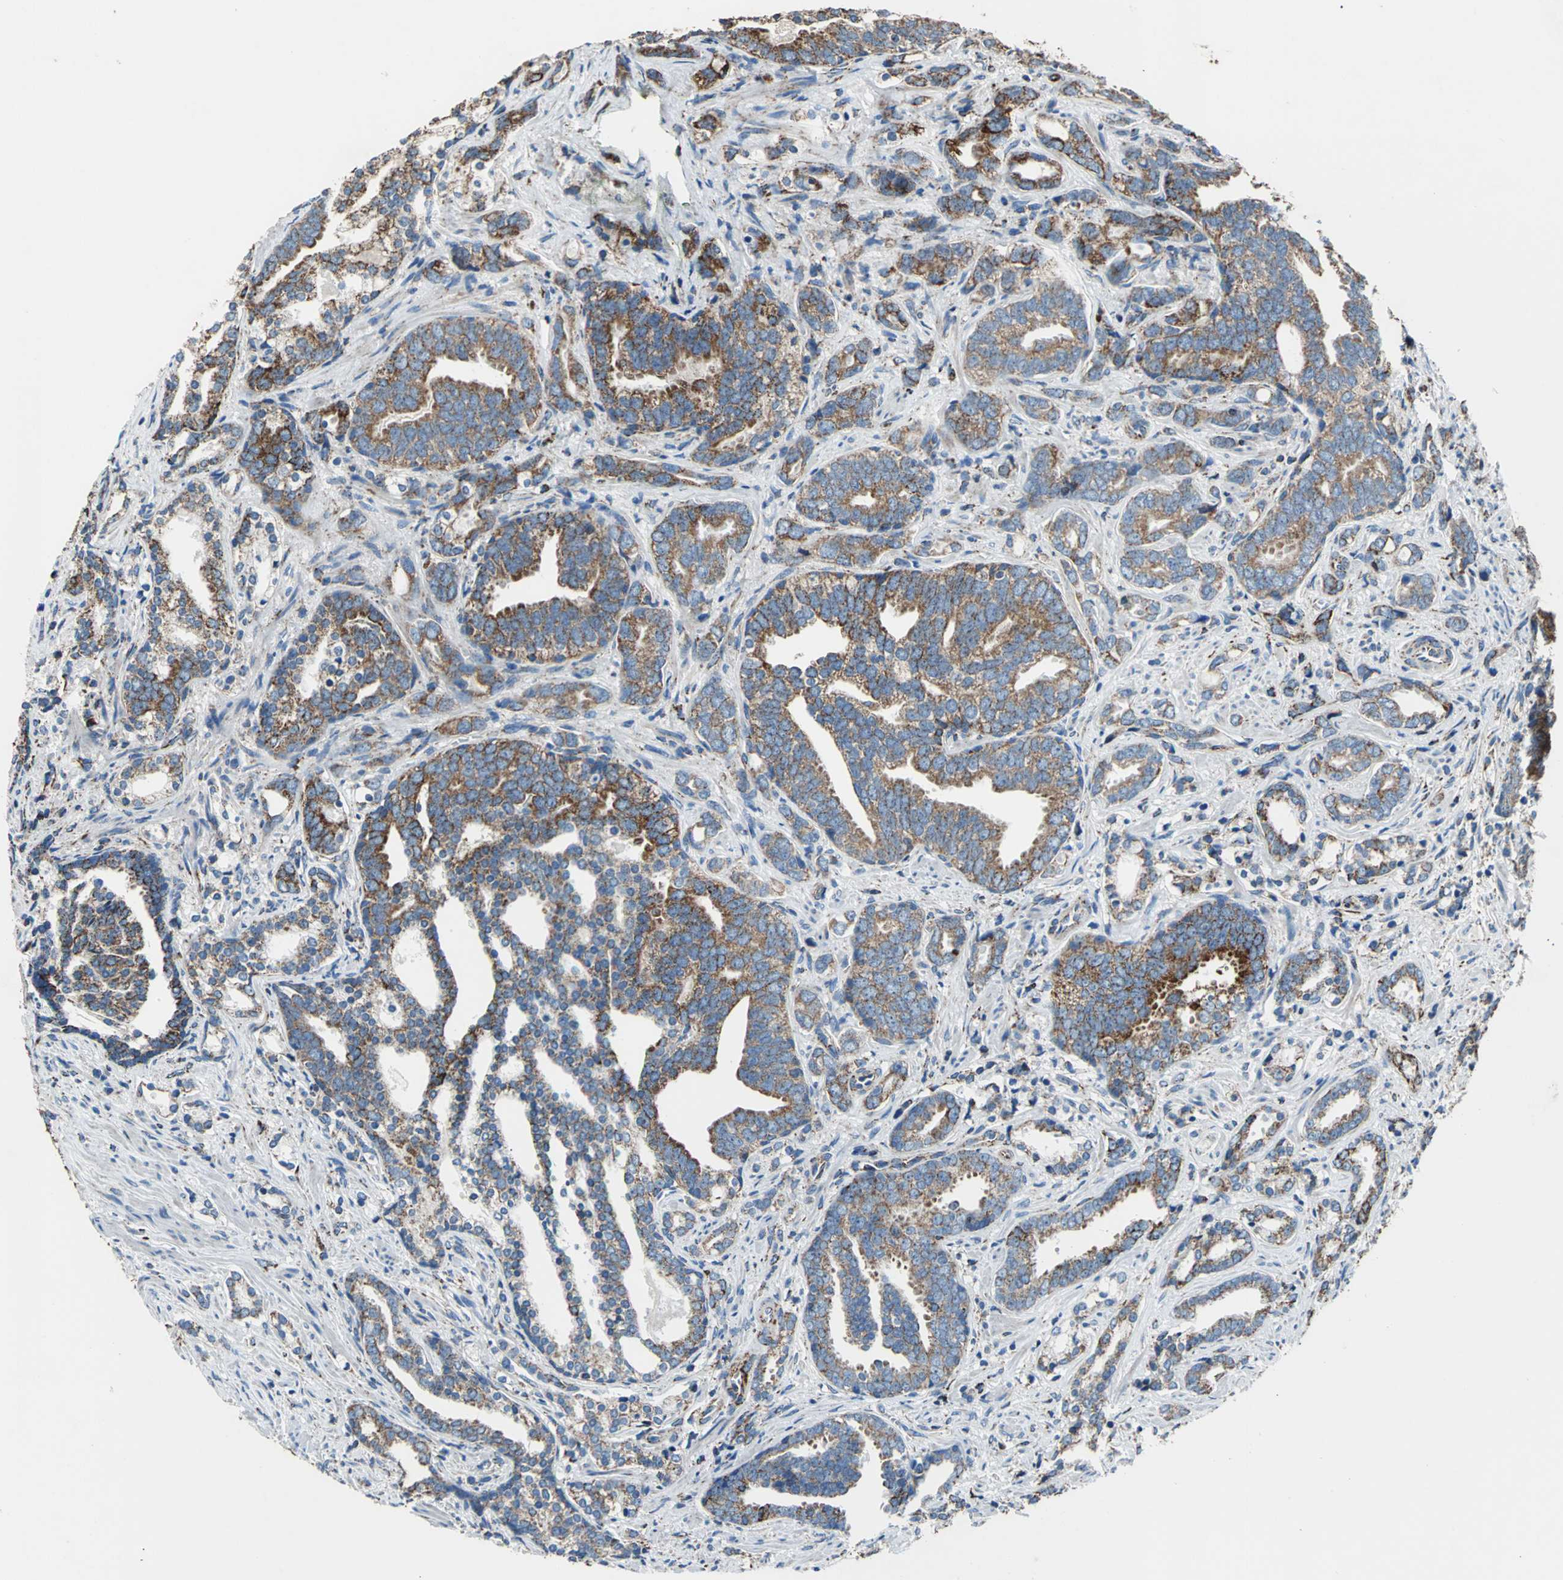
{"staining": {"intensity": "strong", "quantity": ">75%", "location": "cytoplasmic/membranous"}, "tissue": "prostate cancer", "cell_type": "Tumor cells", "image_type": "cancer", "snomed": [{"axis": "morphology", "description": "Adenocarcinoma, Medium grade"}, {"axis": "topography", "description": "Prostate"}], "caption": "Tumor cells exhibit high levels of strong cytoplasmic/membranous positivity in approximately >75% of cells in human prostate cancer (medium-grade adenocarcinoma).", "gene": "ECH1", "patient": {"sex": "male", "age": 67}}